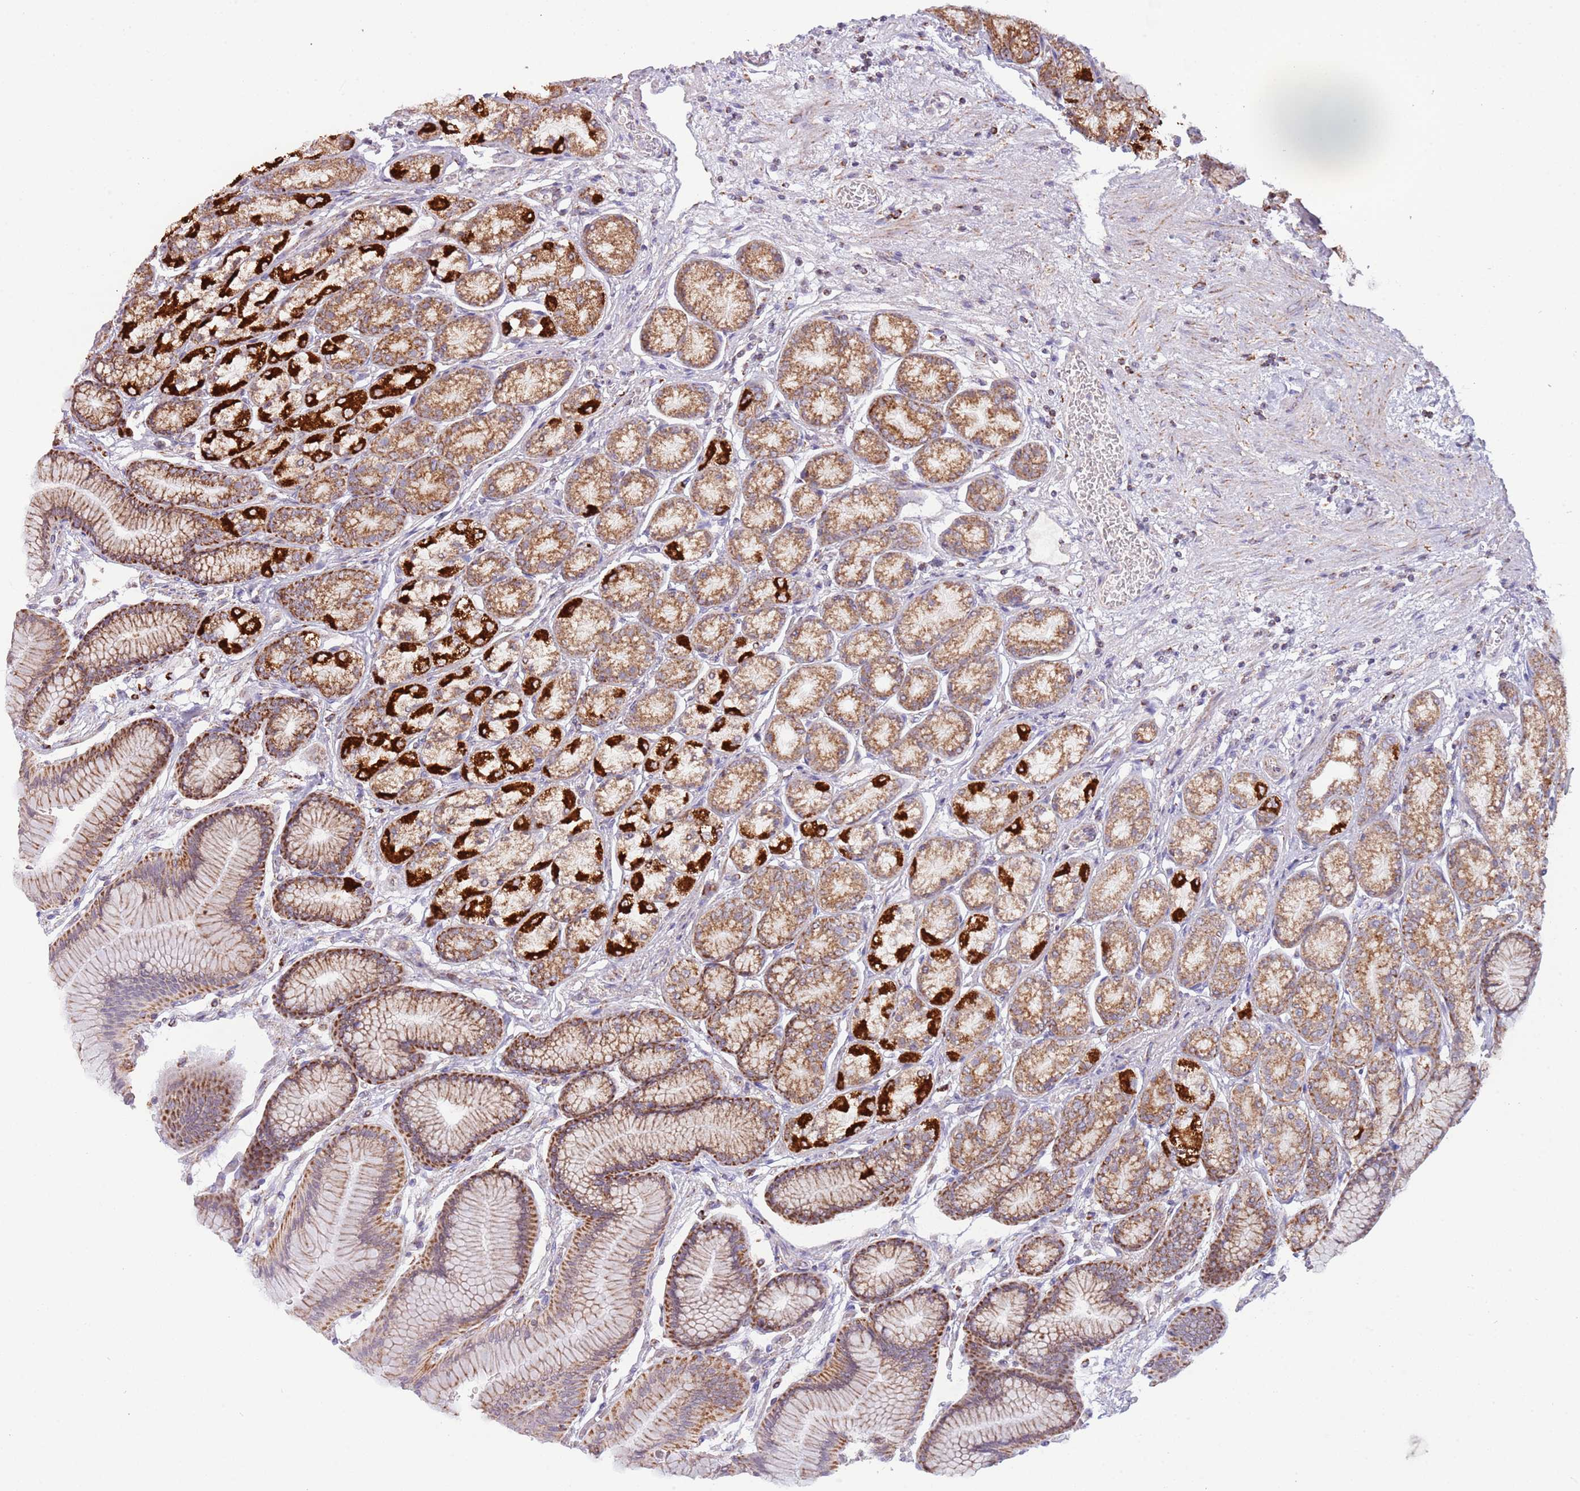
{"staining": {"intensity": "strong", "quantity": "25%-75%", "location": "cytoplasmic/membranous"}, "tissue": "stomach", "cell_type": "Glandular cells", "image_type": "normal", "snomed": [{"axis": "morphology", "description": "Normal tissue, NOS"}, {"axis": "morphology", "description": "Adenocarcinoma, NOS"}, {"axis": "morphology", "description": "Adenocarcinoma, High grade"}, {"axis": "topography", "description": "Stomach, upper"}, {"axis": "topography", "description": "Stomach"}], "caption": "This is an image of immunohistochemistry staining of benign stomach, which shows strong positivity in the cytoplasmic/membranous of glandular cells.", "gene": "LHX6", "patient": {"sex": "female", "age": 65}}